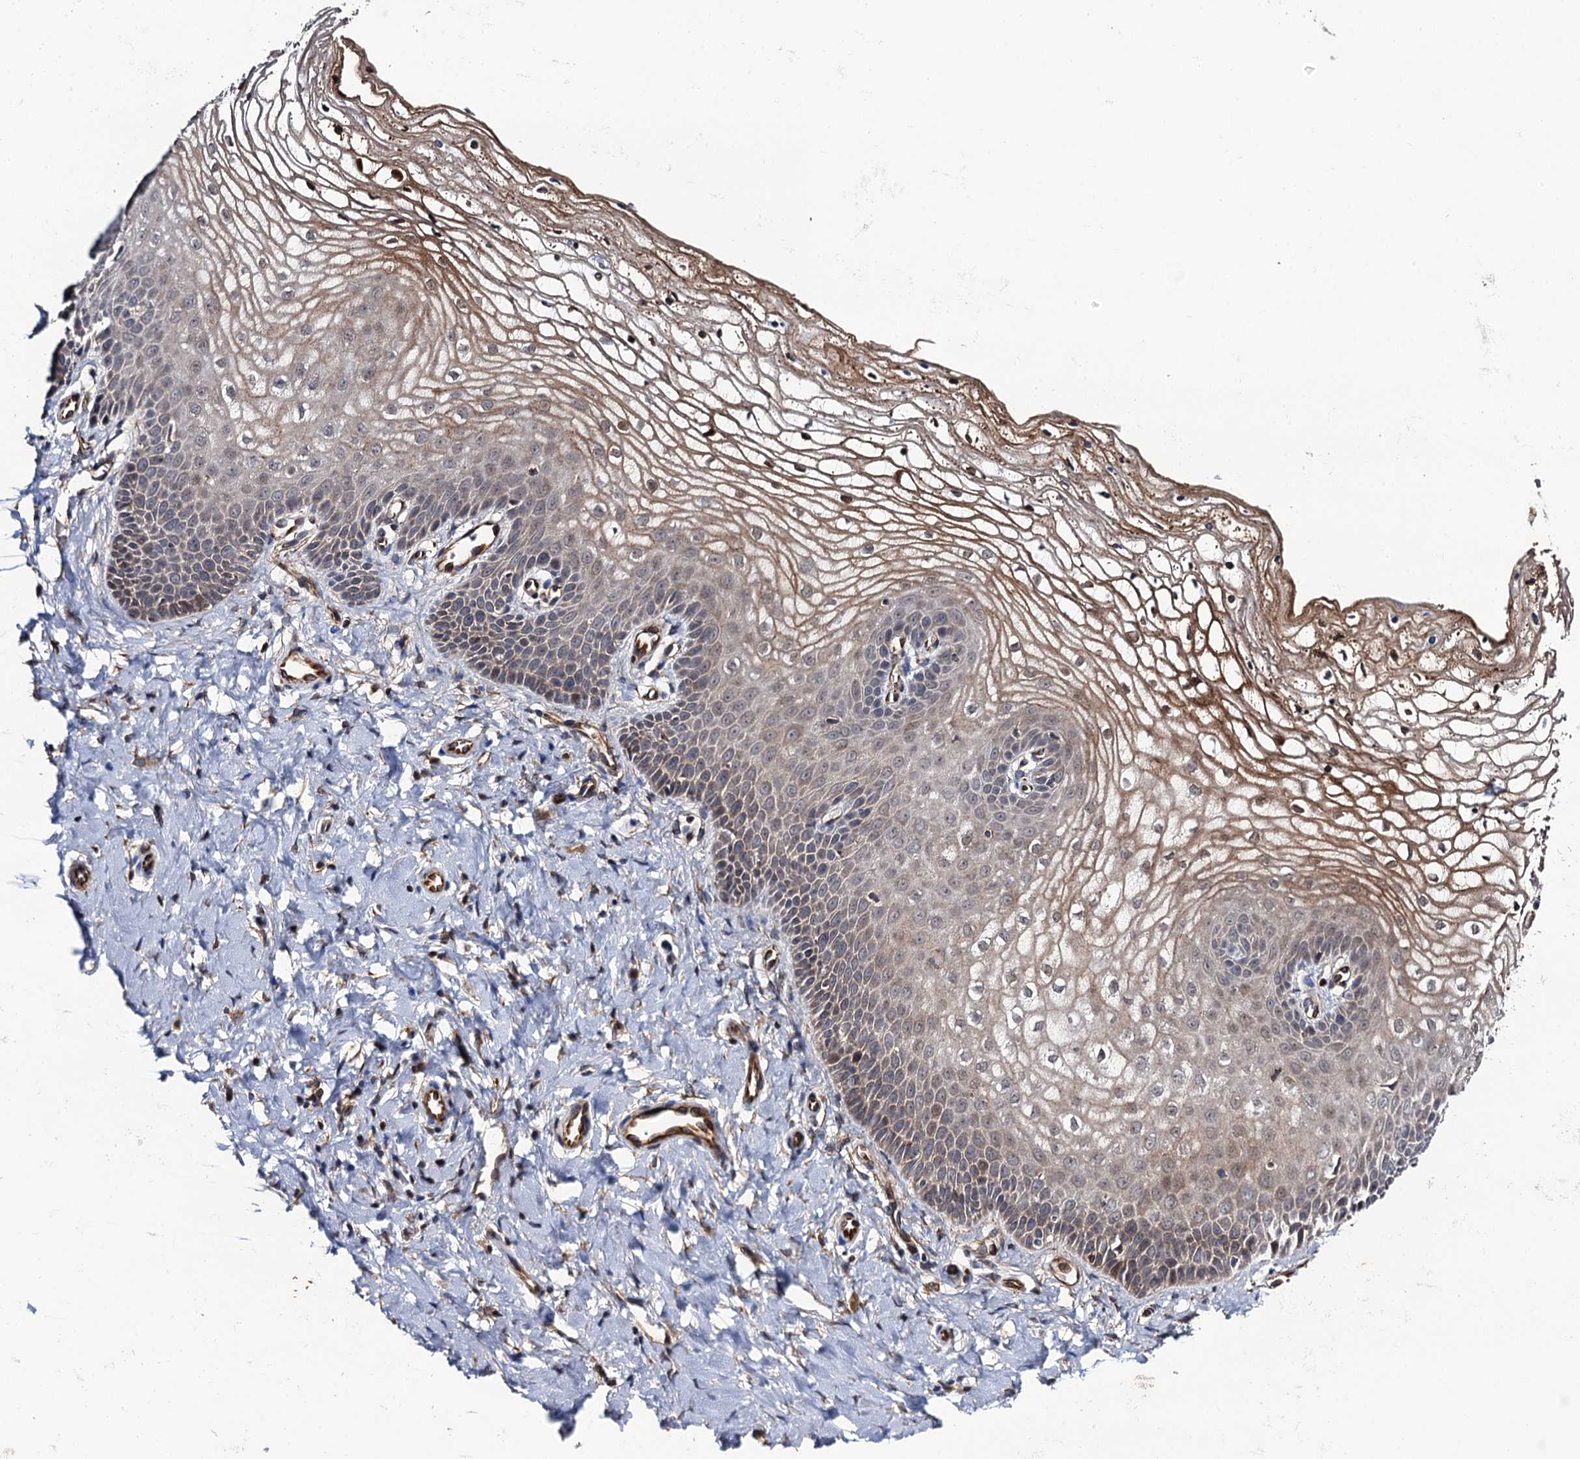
{"staining": {"intensity": "moderate", "quantity": ">75%", "location": "cytoplasmic/membranous,nuclear"}, "tissue": "vagina", "cell_type": "Squamous epithelial cells", "image_type": "normal", "snomed": [{"axis": "morphology", "description": "Normal tissue, NOS"}, {"axis": "topography", "description": "Vagina"}], "caption": "Vagina stained with IHC reveals moderate cytoplasmic/membranous,nuclear staining in about >75% of squamous epithelial cells. The protein of interest is shown in brown color, while the nuclei are stained blue.", "gene": "FSIP1", "patient": {"sex": "female", "age": 68}}